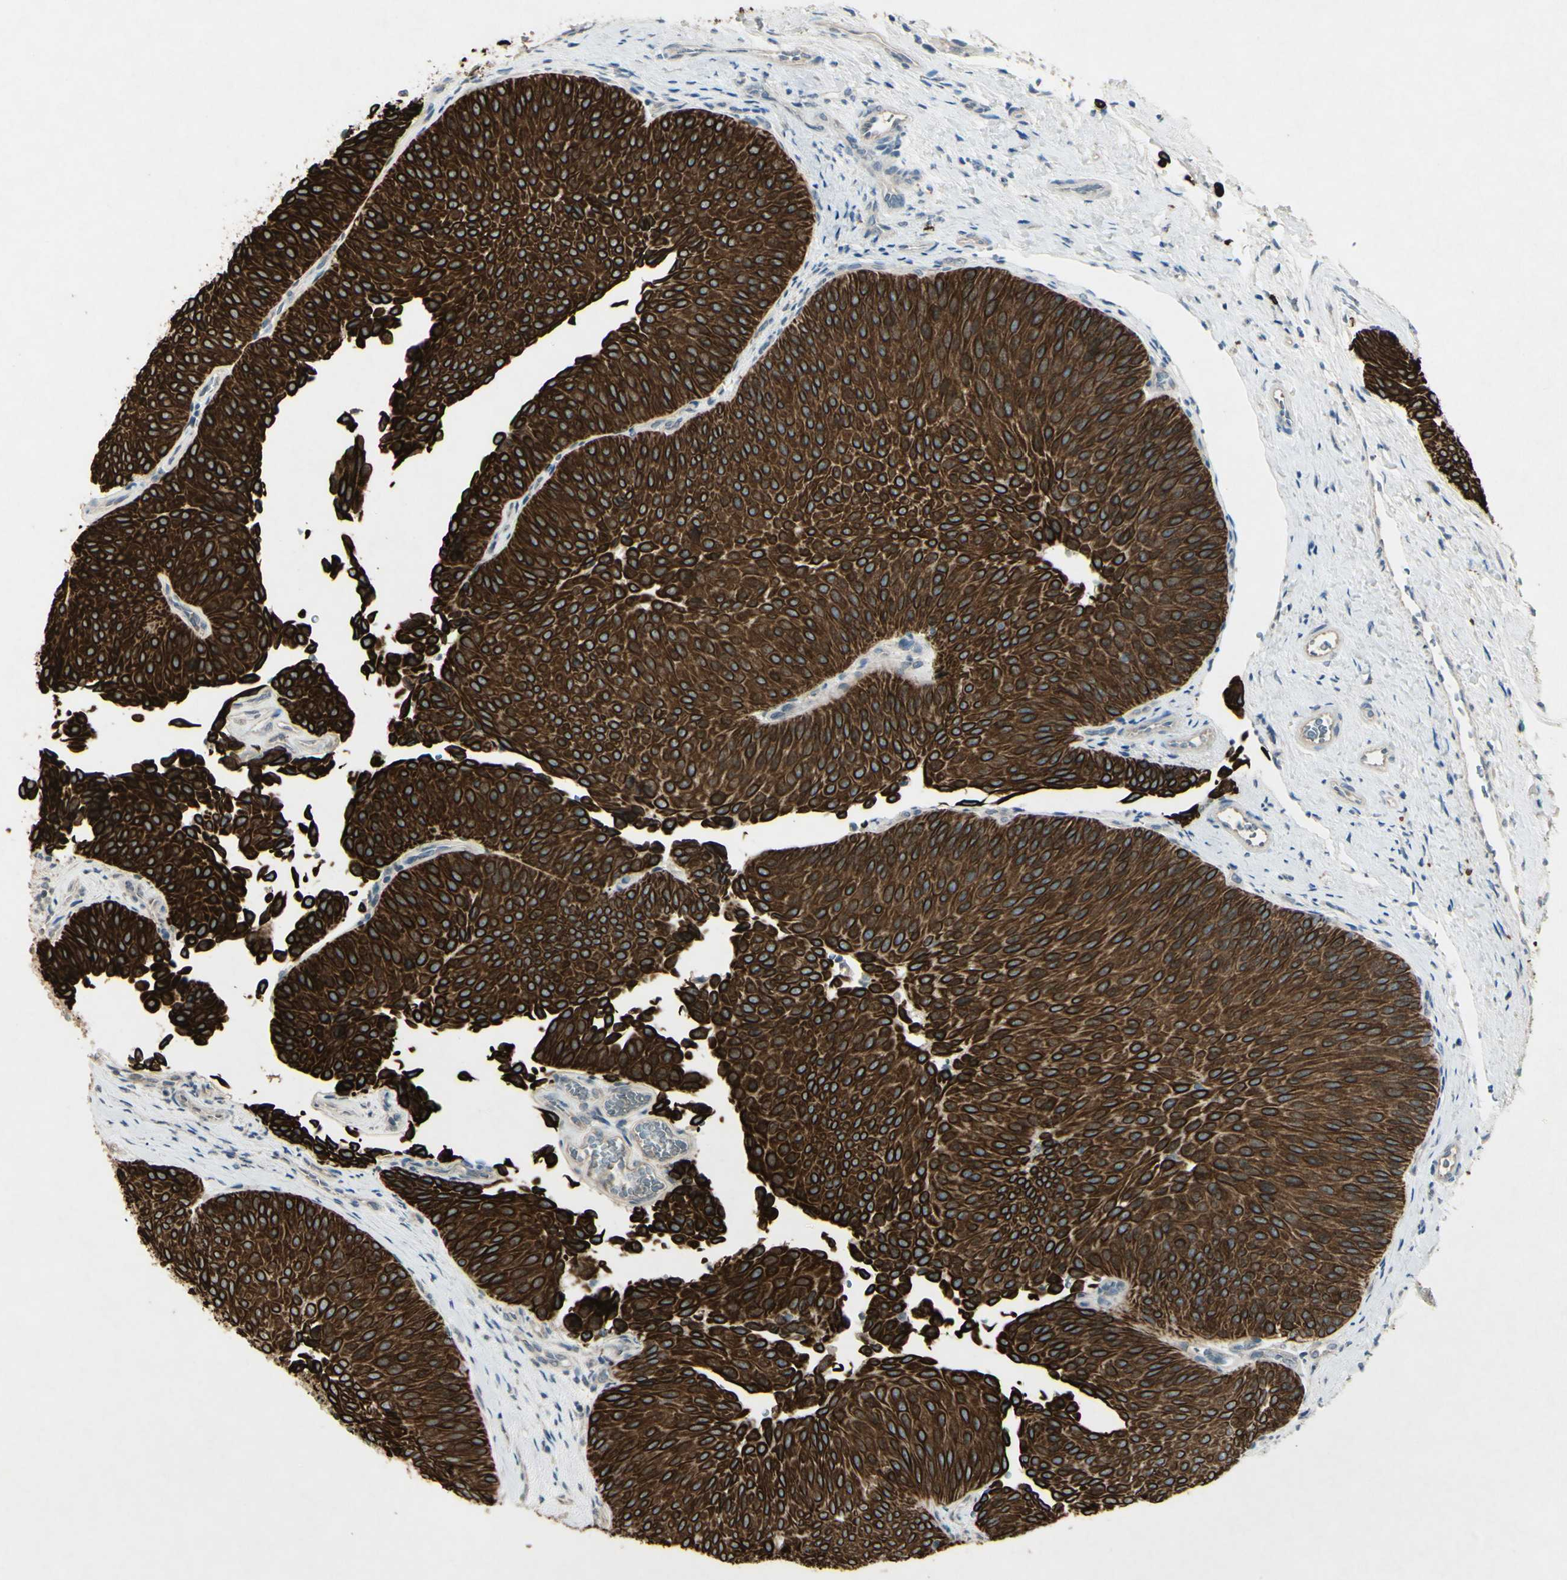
{"staining": {"intensity": "strong", "quantity": ">75%", "location": "cytoplasmic/membranous"}, "tissue": "urothelial cancer", "cell_type": "Tumor cells", "image_type": "cancer", "snomed": [{"axis": "morphology", "description": "Urothelial carcinoma, Low grade"}, {"axis": "topography", "description": "Urinary bladder"}], "caption": "Immunohistochemical staining of human low-grade urothelial carcinoma exhibits high levels of strong cytoplasmic/membranous positivity in about >75% of tumor cells. (IHC, brightfield microscopy, high magnification).", "gene": "TIMM21", "patient": {"sex": "female", "age": 60}}